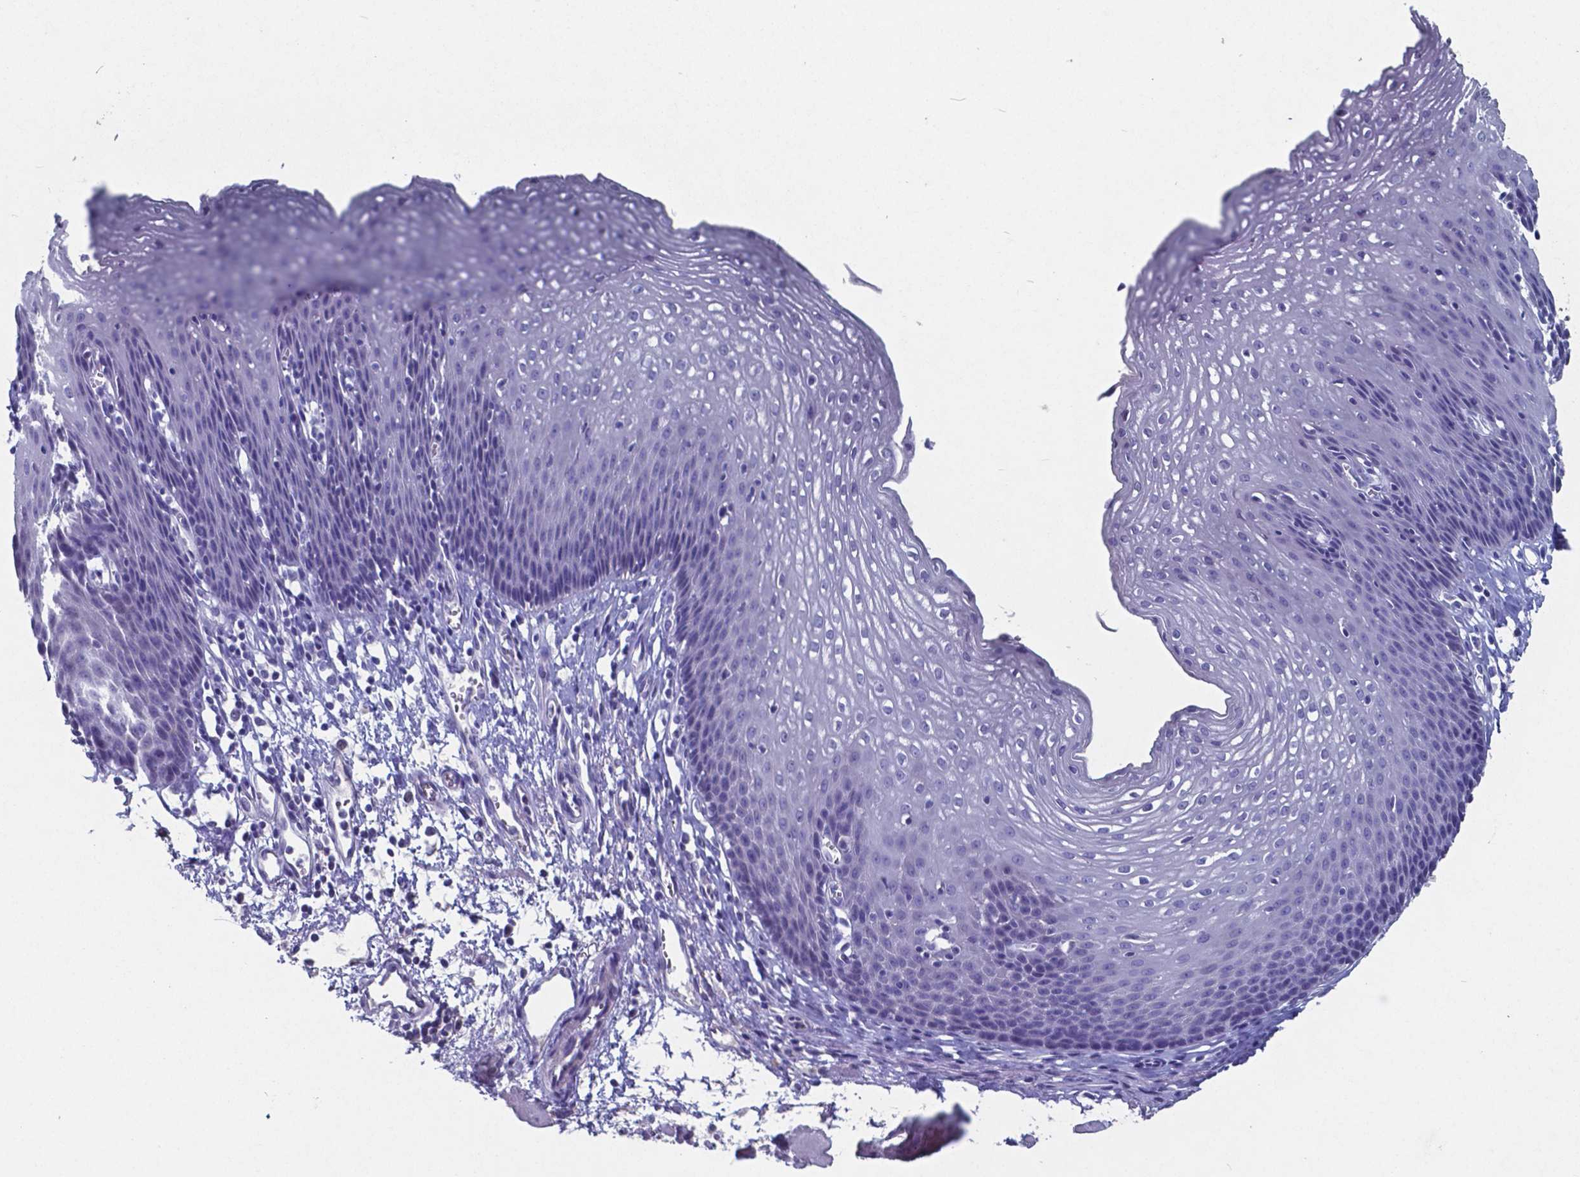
{"staining": {"intensity": "negative", "quantity": "none", "location": "none"}, "tissue": "esophagus", "cell_type": "Squamous epithelial cells", "image_type": "normal", "snomed": [{"axis": "morphology", "description": "Normal tissue, NOS"}, {"axis": "topography", "description": "Esophagus"}], "caption": "High power microscopy image of an IHC micrograph of benign esophagus, revealing no significant staining in squamous epithelial cells. The staining is performed using DAB (3,3'-diaminobenzidine) brown chromogen with nuclei counter-stained in using hematoxylin.", "gene": "TTR", "patient": {"sex": "female", "age": 64}}